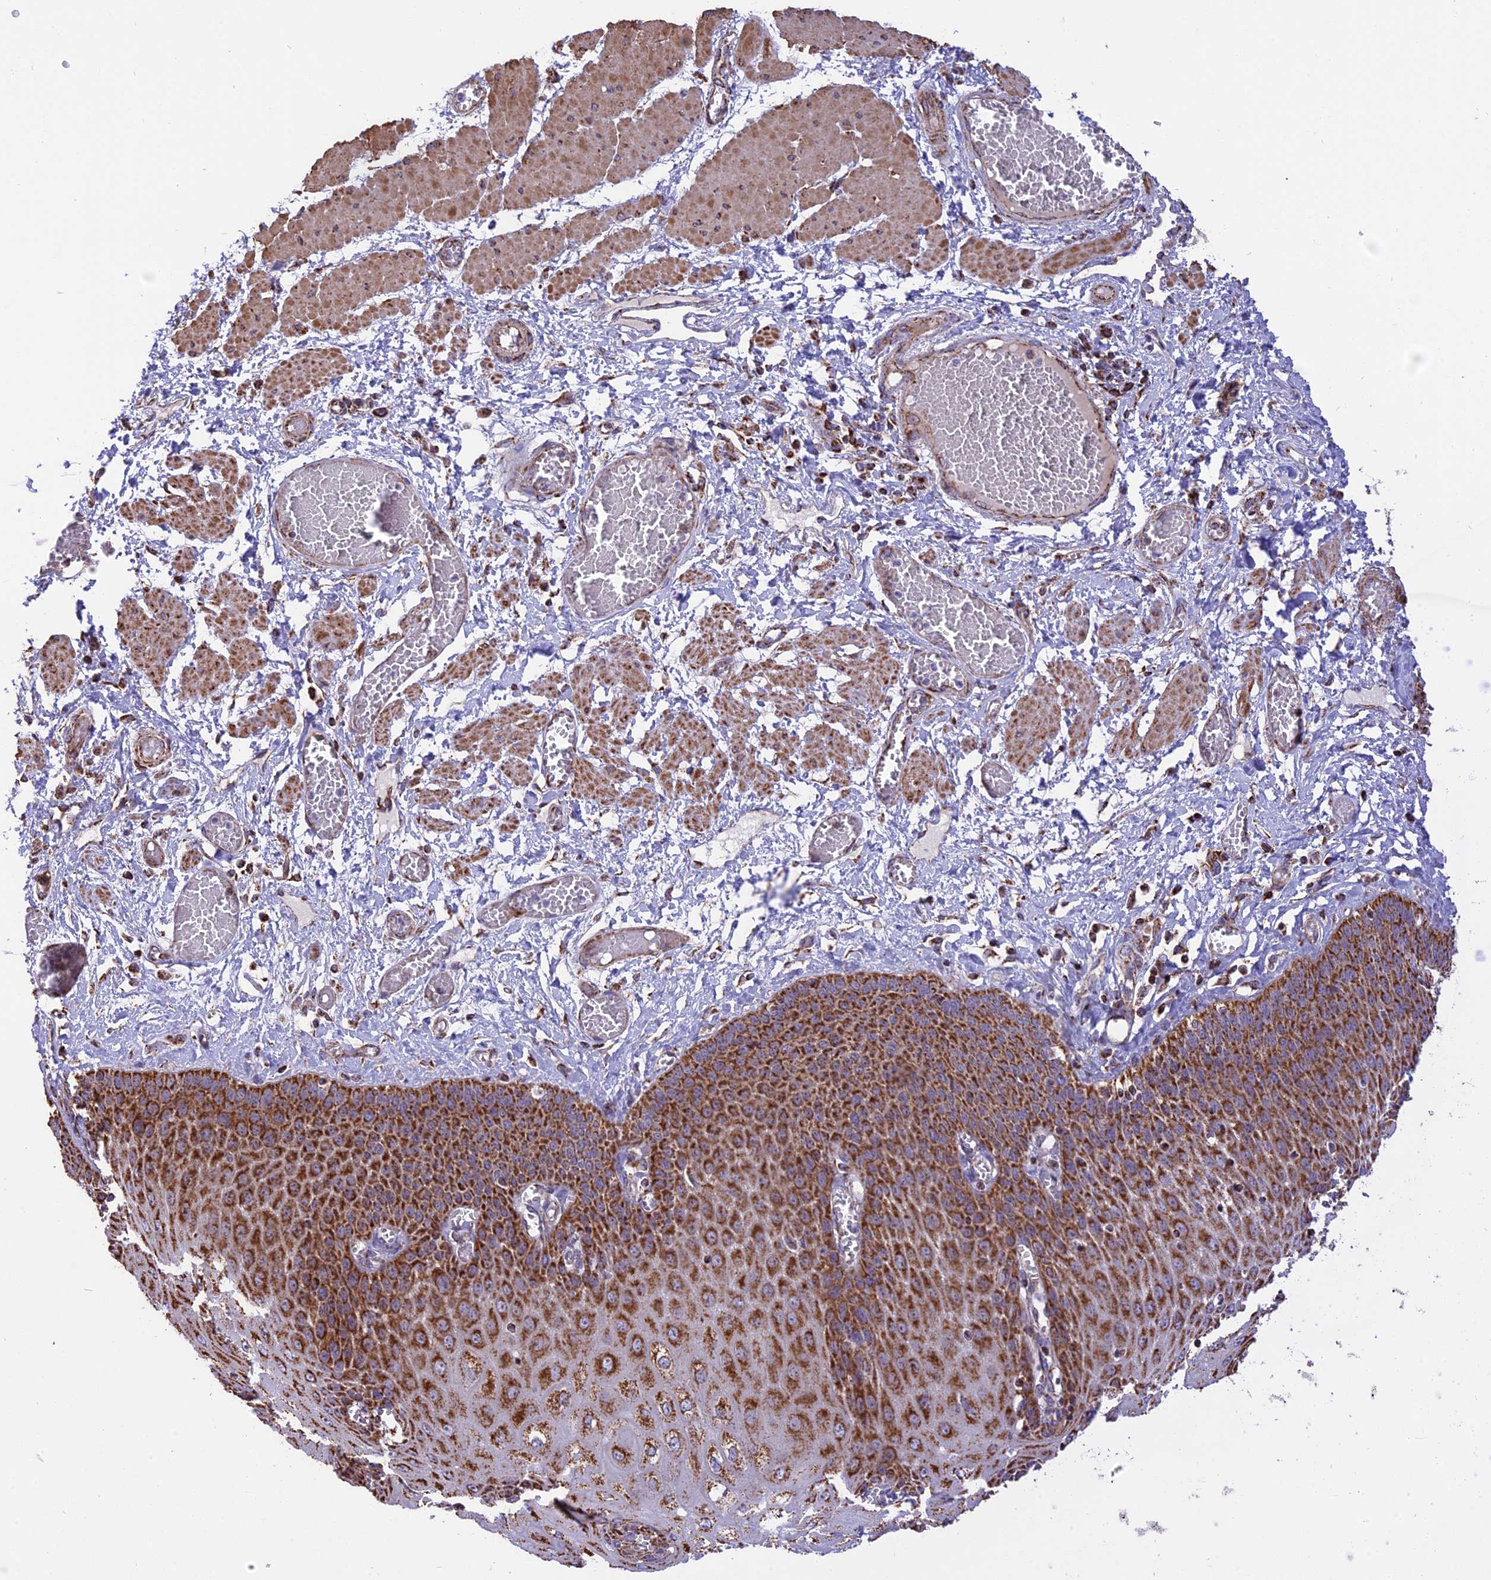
{"staining": {"intensity": "strong", "quantity": ">75%", "location": "cytoplasmic/membranous"}, "tissue": "esophagus", "cell_type": "Squamous epithelial cells", "image_type": "normal", "snomed": [{"axis": "morphology", "description": "Normal tissue, NOS"}, {"axis": "topography", "description": "Esophagus"}], "caption": "A brown stain shows strong cytoplasmic/membranous expression of a protein in squamous epithelial cells of normal human esophagus.", "gene": "TTC4", "patient": {"sex": "male", "age": 60}}